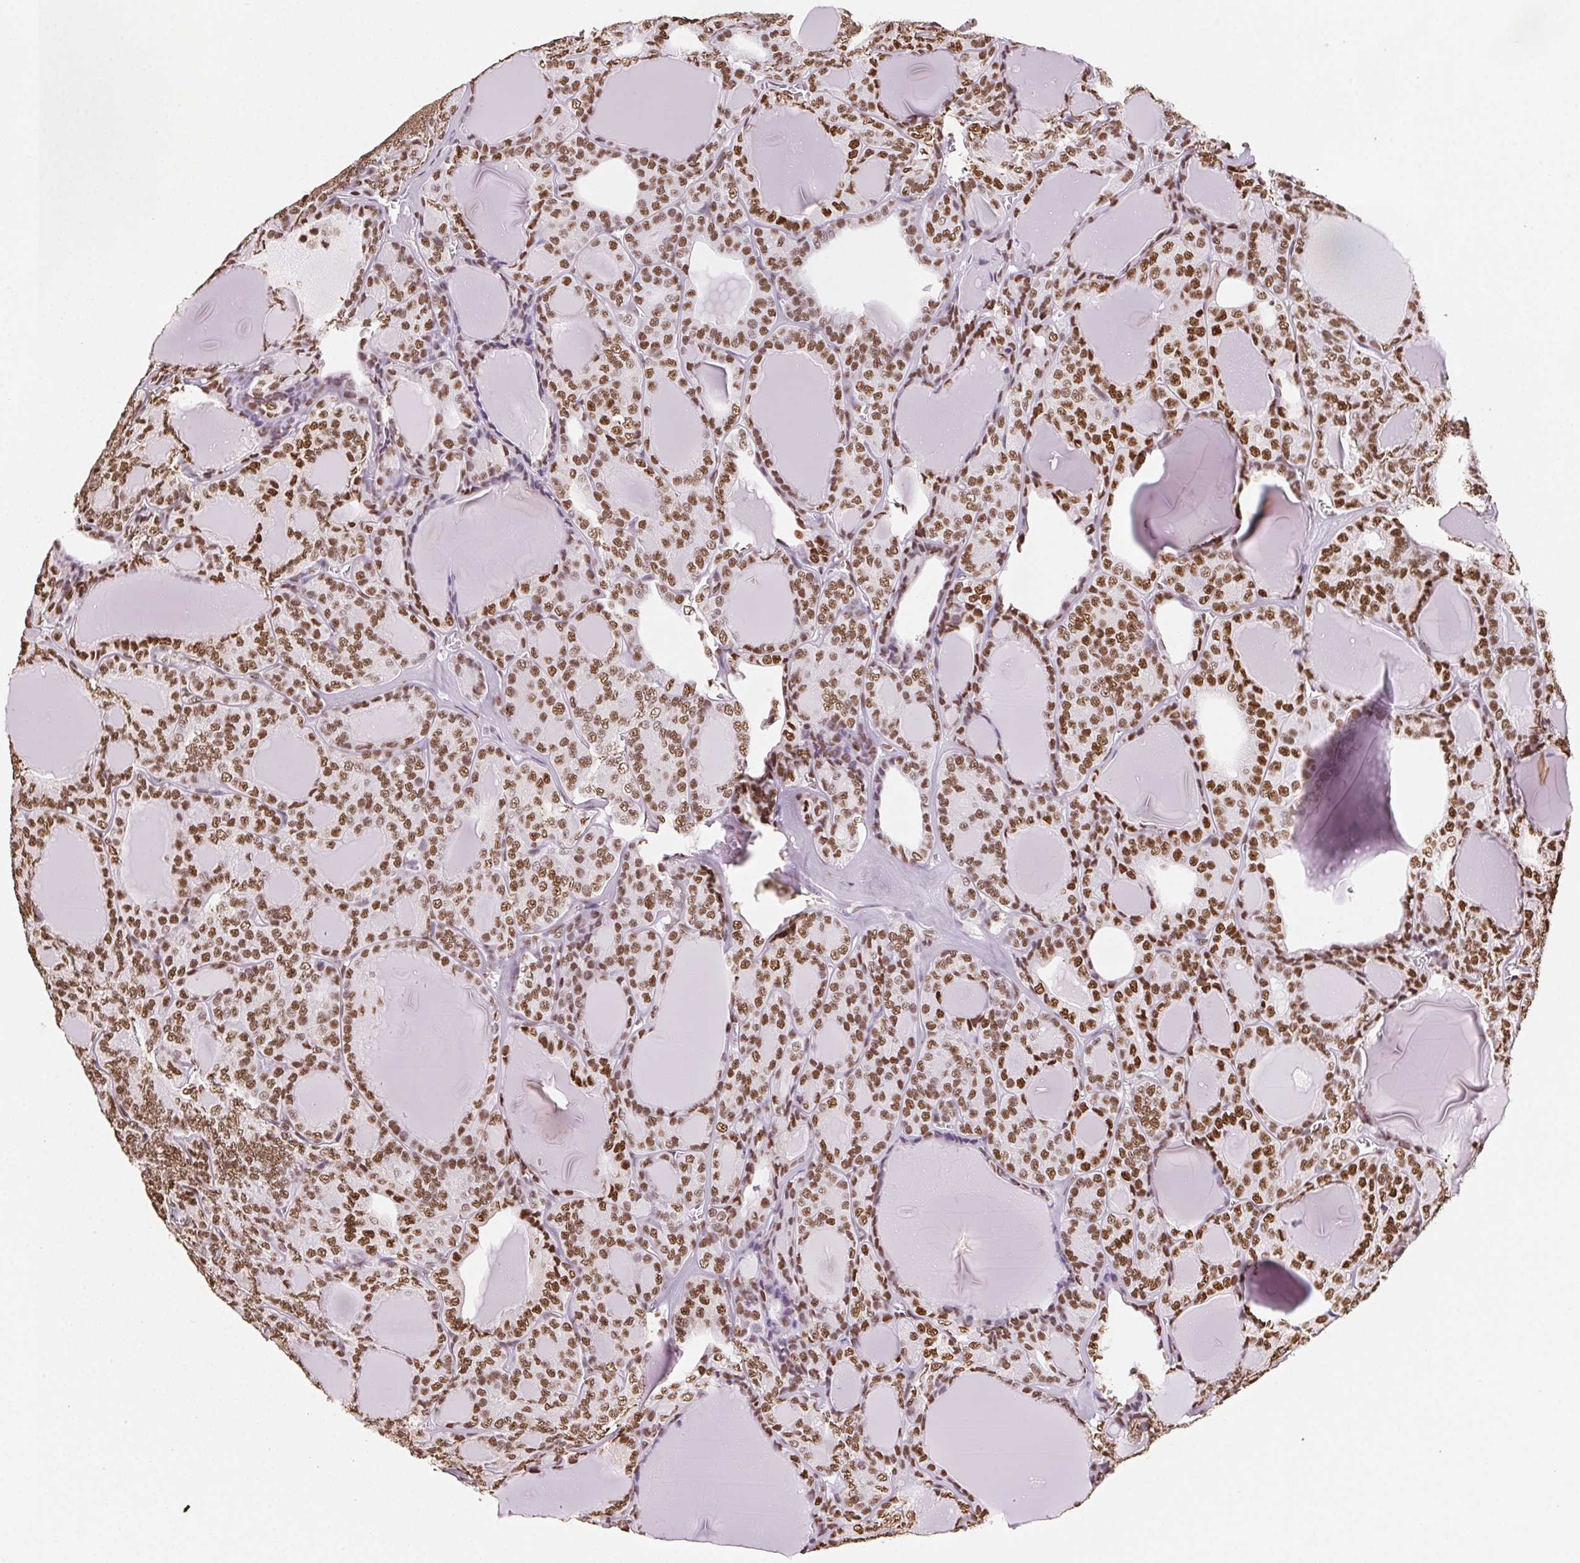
{"staining": {"intensity": "moderate", "quantity": ">75%", "location": "nuclear"}, "tissue": "thyroid cancer", "cell_type": "Tumor cells", "image_type": "cancer", "snomed": [{"axis": "morphology", "description": "Follicular adenoma carcinoma, NOS"}, {"axis": "topography", "description": "Thyroid gland"}], "caption": "This is a micrograph of immunohistochemistry staining of thyroid follicular adenoma carcinoma, which shows moderate positivity in the nuclear of tumor cells.", "gene": "SET", "patient": {"sex": "male", "age": 74}}